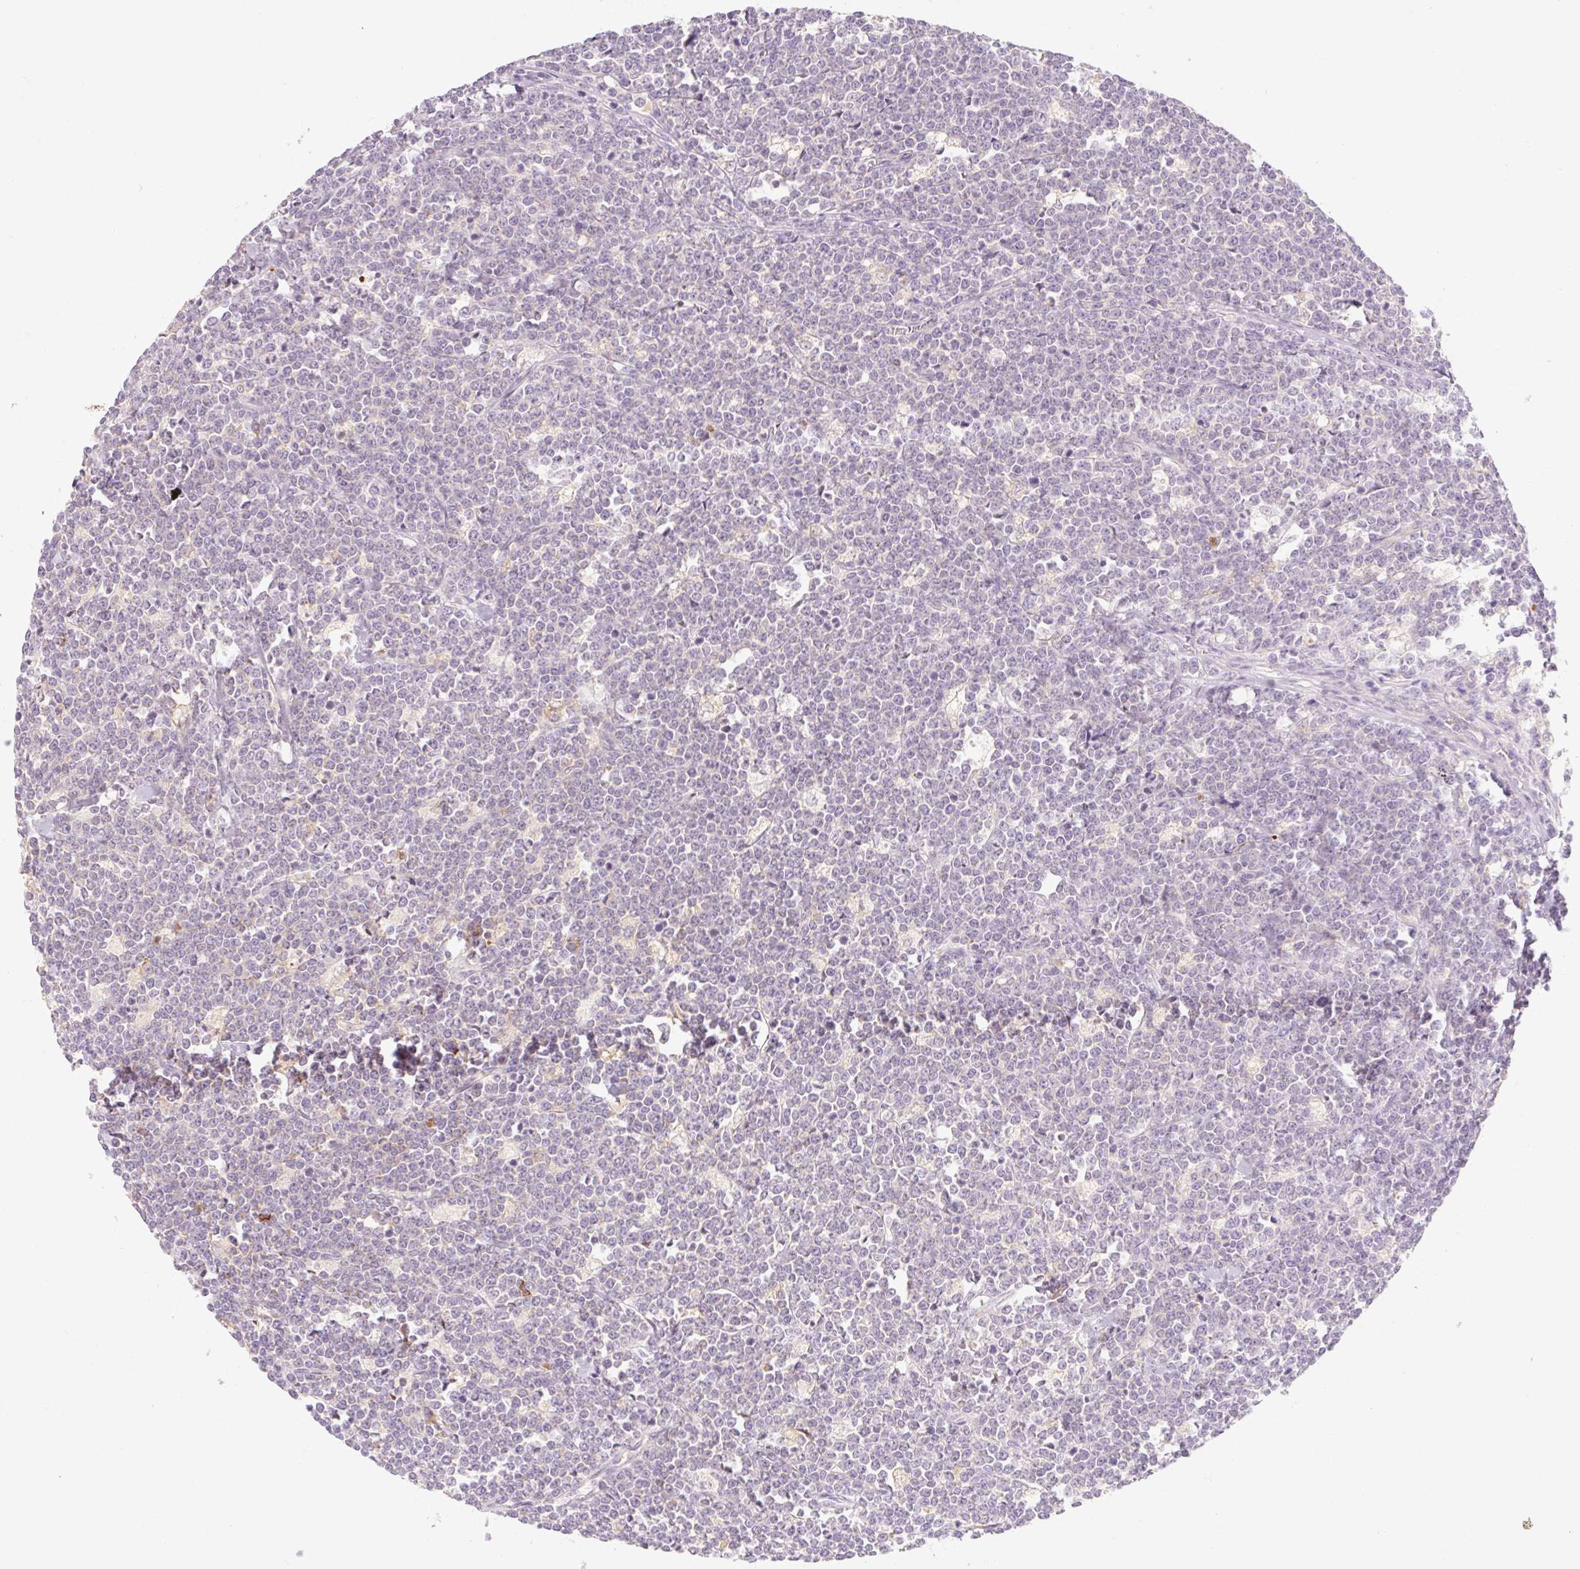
{"staining": {"intensity": "negative", "quantity": "none", "location": "none"}, "tissue": "lymphoma", "cell_type": "Tumor cells", "image_type": "cancer", "snomed": [{"axis": "morphology", "description": "Malignant lymphoma, non-Hodgkin's type, High grade"}, {"axis": "topography", "description": "Small intestine"}], "caption": "The micrograph exhibits no significant staining in tumor cells of malignant lymphoma, non-Hodgkin's type (high-grade).", "gene": "MYO1D", "patient": {"sex": "male", "age": 8}}